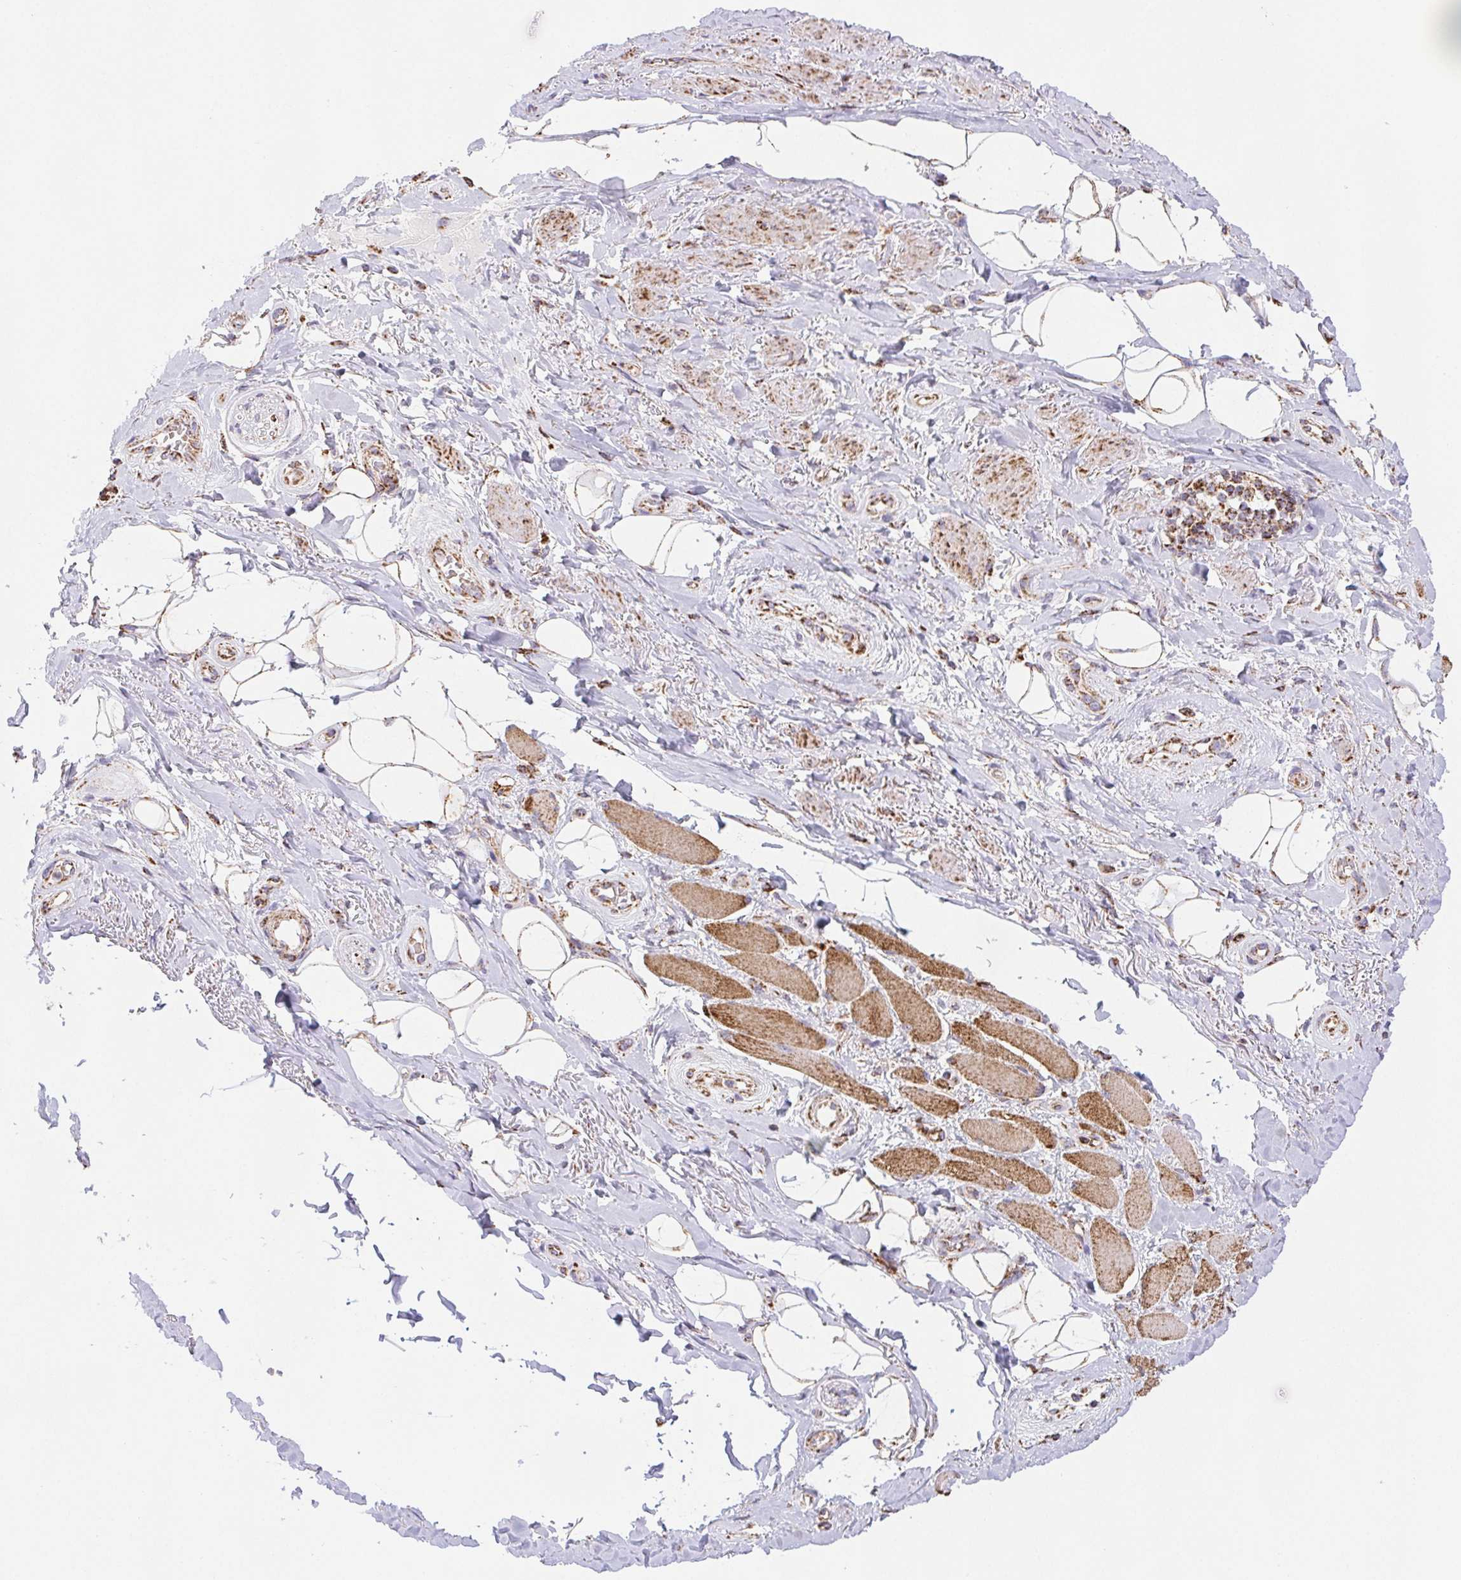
{"staining": {"intensity": "negative", "quantity": "none", "location": "none"}, "tissue": "adipose tissue", "cell_type": "Adipocytes", "image_type": "normal", "snomed": [{"axis": "morphology", "description": "Normal tissue, NOS"}, {"axis": "topography", "description": "Anal"}, {"axis": "topography", "description": "Peripheral nerve tissue"}], "caption": "Immunohistochemistry (IHC) of normal adipose tissue demonstrates no positivity in adipocytes.", "gene": "NIPSNAP2", "patient": {"sex": "male", "age": 53}}